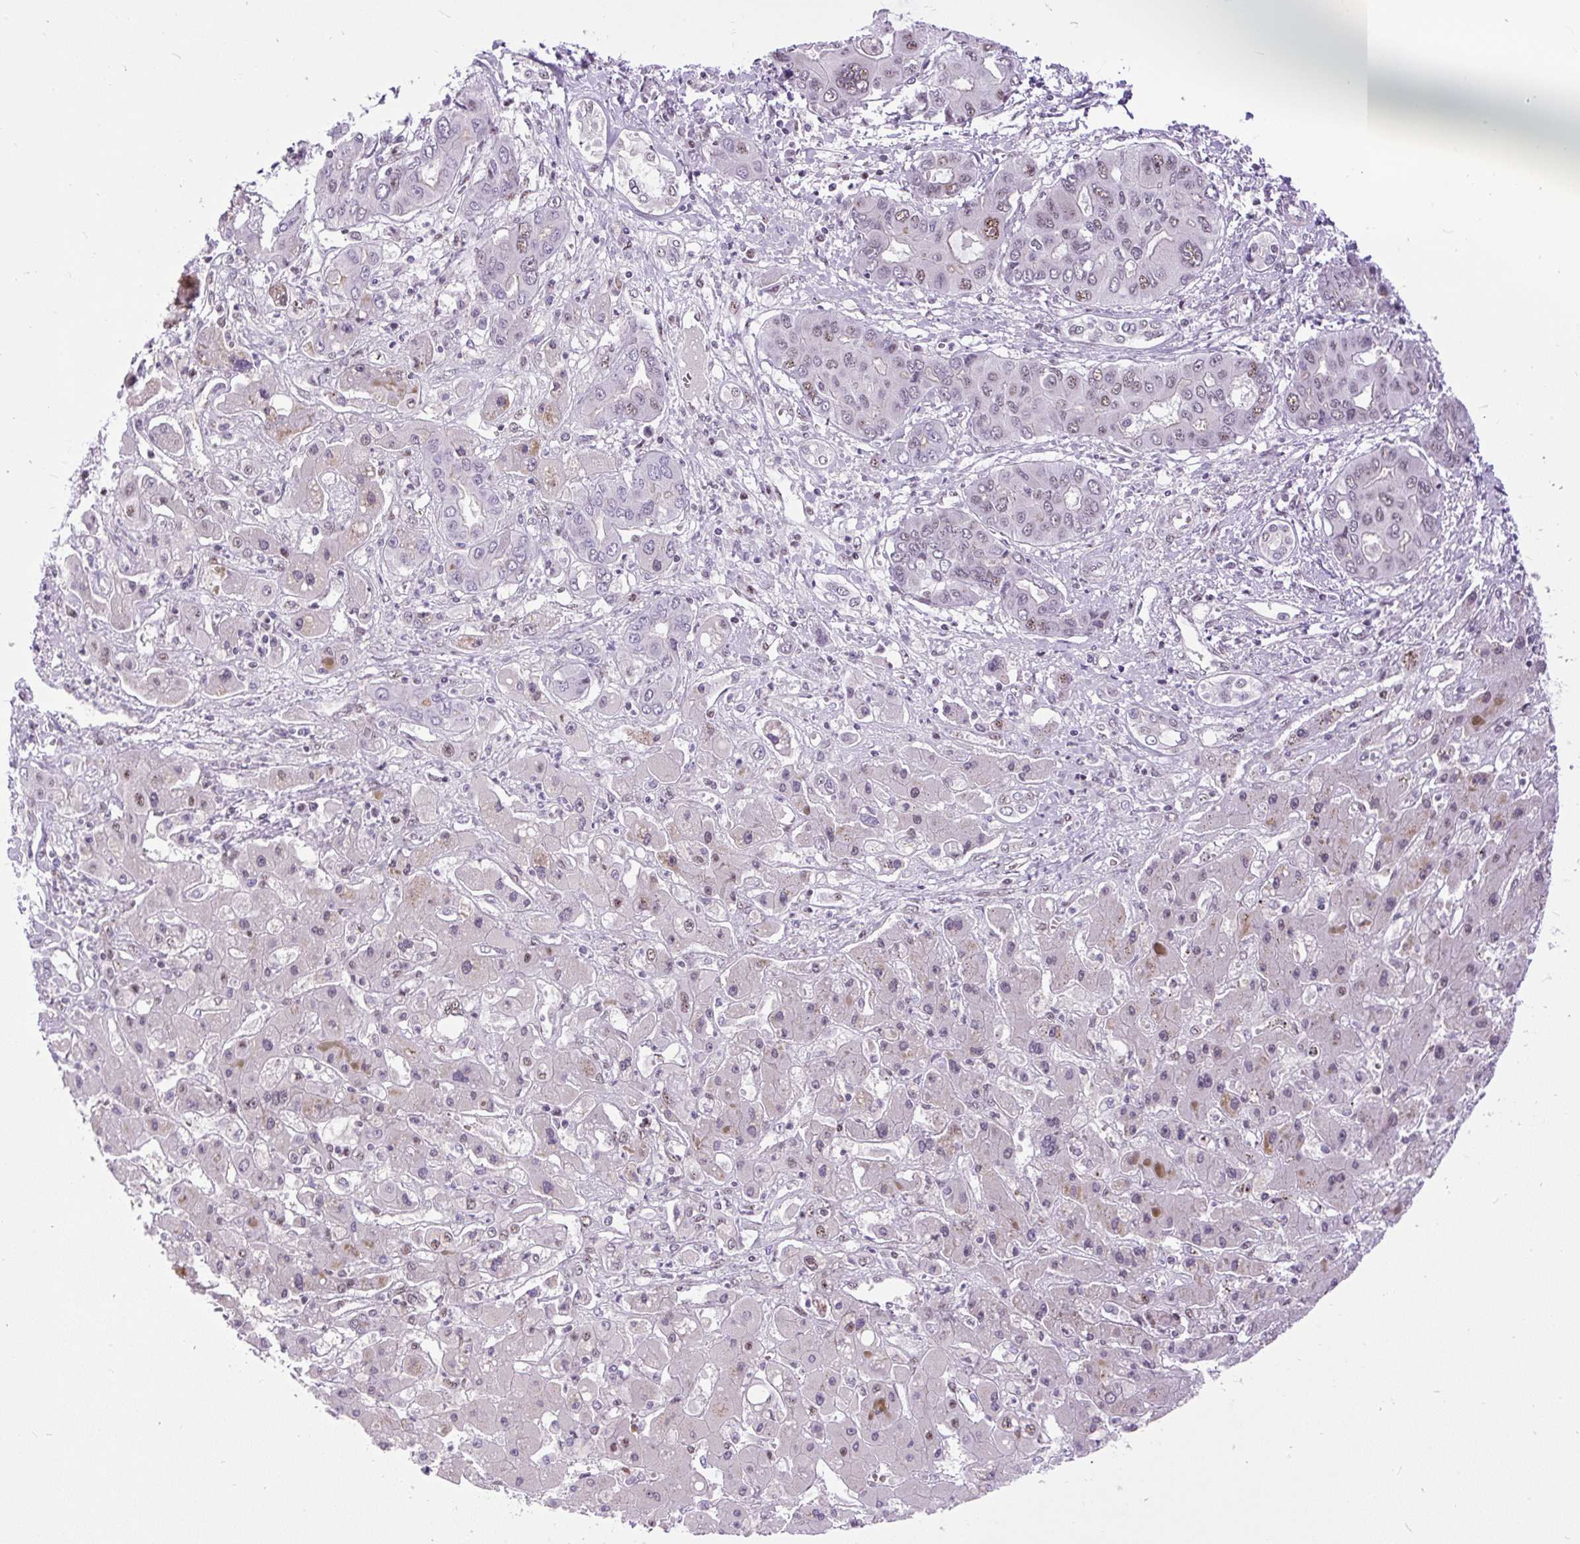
{"staining": {"intensity": "weak", "quantity": "<25%", "location": "nuclear"}, "tissue": "liver cancer", "cell_type": "Tumor cells", "image_type": "cancer", "snomed": [{"axis": "morphology", "description": "Cholangiocarcinoma"}, {"axis": "topography", "description": "Liver"}], "caption": "Image shows no significant protein staining in tumor cells of liver cancer (cholangiocarcinoma).", "gene": "SMC5", "patient": {"sex": "male", "age": 67}}